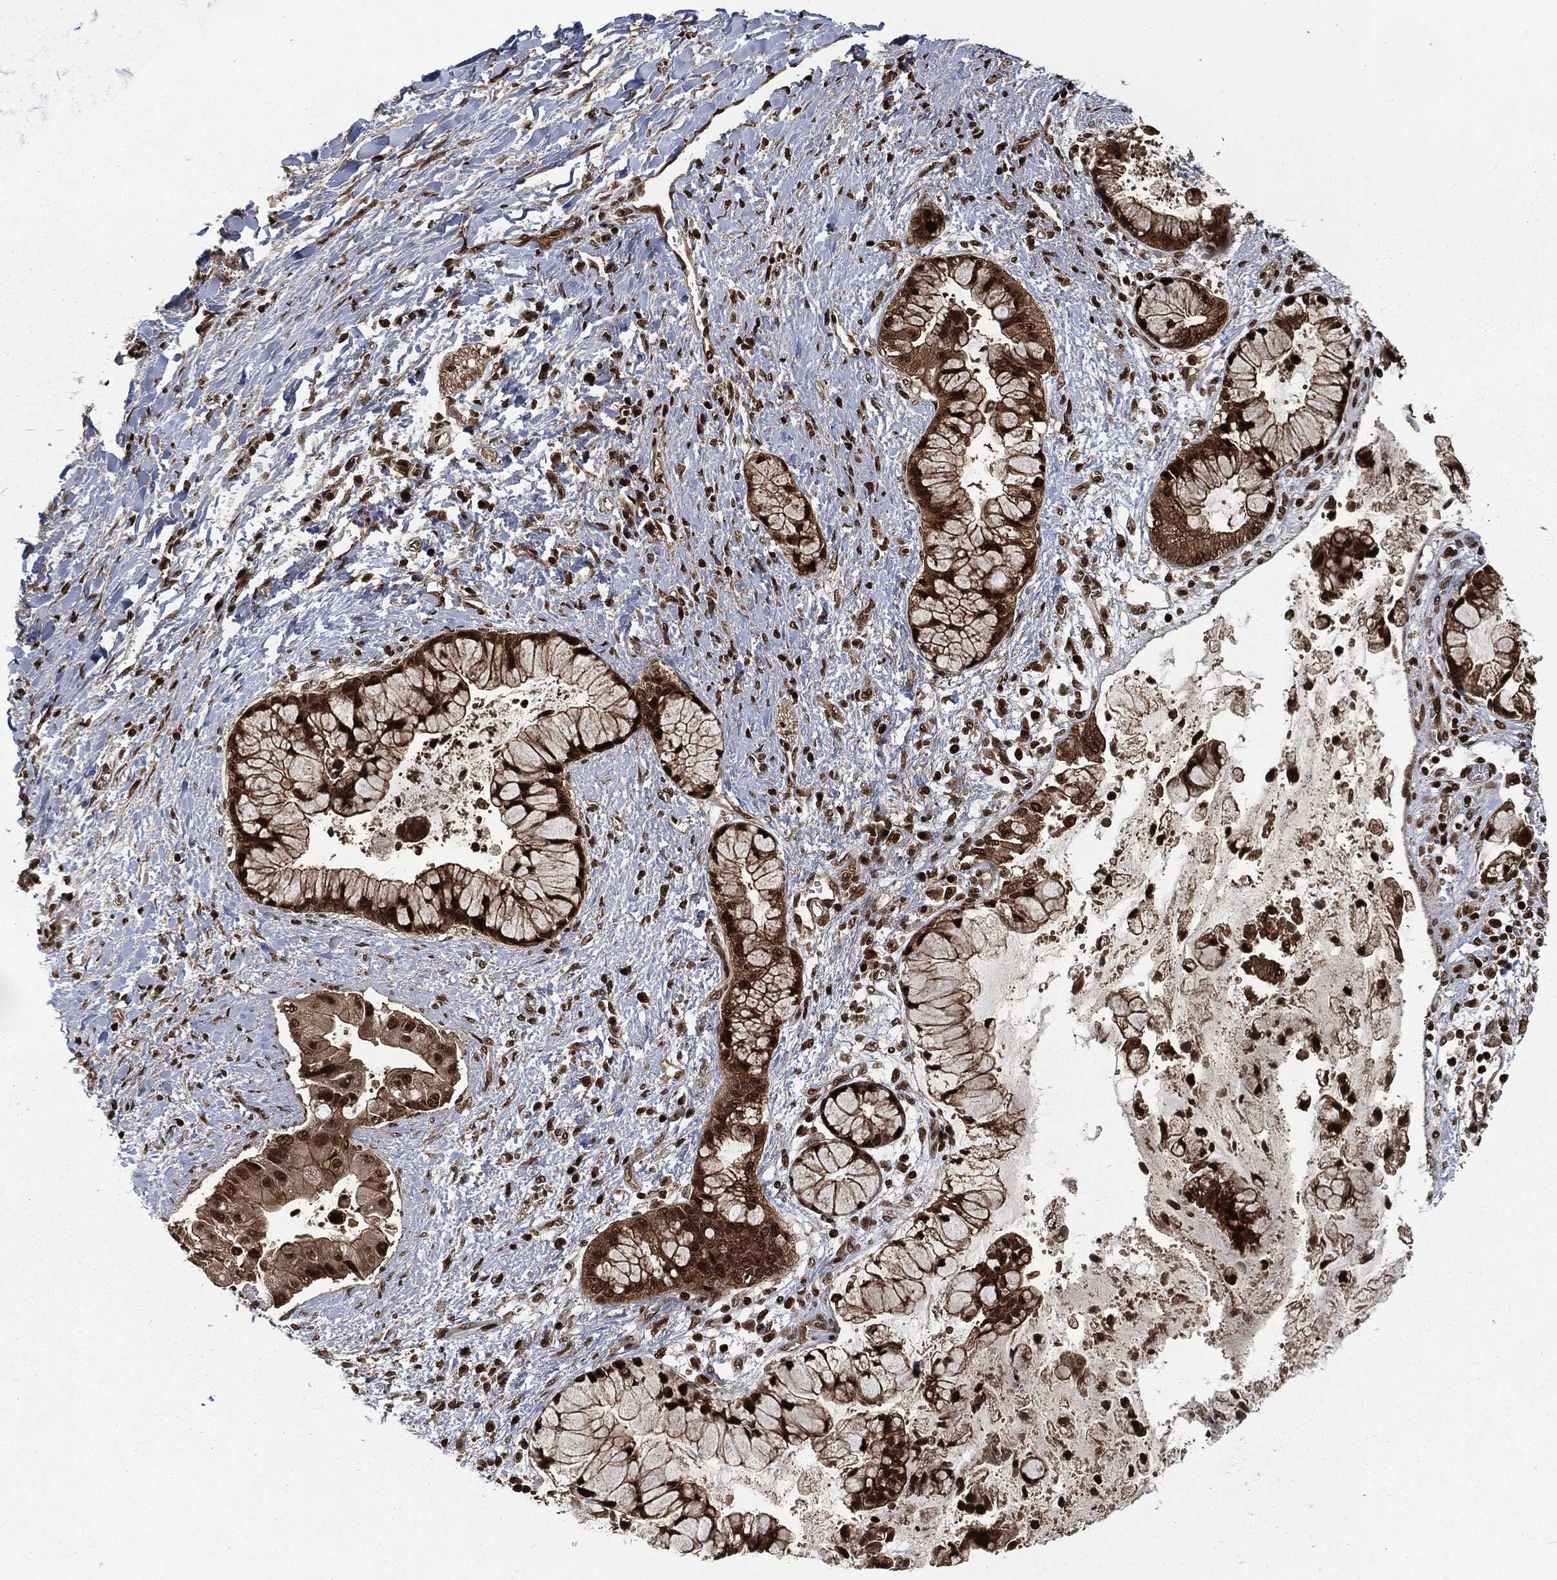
{"staining": {"intensity": "strong", "quantity": "25%-75%", "location": "nuclear"}, "tissue": "liver cancer", "cell_type": "Tumor cells", "image_type": "cancer", "snomed": [{"axis": "morphology", "description": "Normal tissue, NOS"}, {"axis": "morphology", "description": "Cholangiocarcinoma"}, {"axis": "topography", "description": "Liver"}, {"axis": "topography", "description": "Peripheral nerve tissue"}], "caption": "Immunohistochemical staining of cholangiocarcinoma (liver) reveals high levels of strong nuclear protein expression in about 25%-75% of tumor cells. The staining was performed using DAB (3,3'-diaminobenzidine) to visualize the protein expression in brown, while the nuclei were stained in blue with hematoxylin (Magnification: 20x).", "gene": "NGRN", "patient": {"sex": "male", "age": 50}}